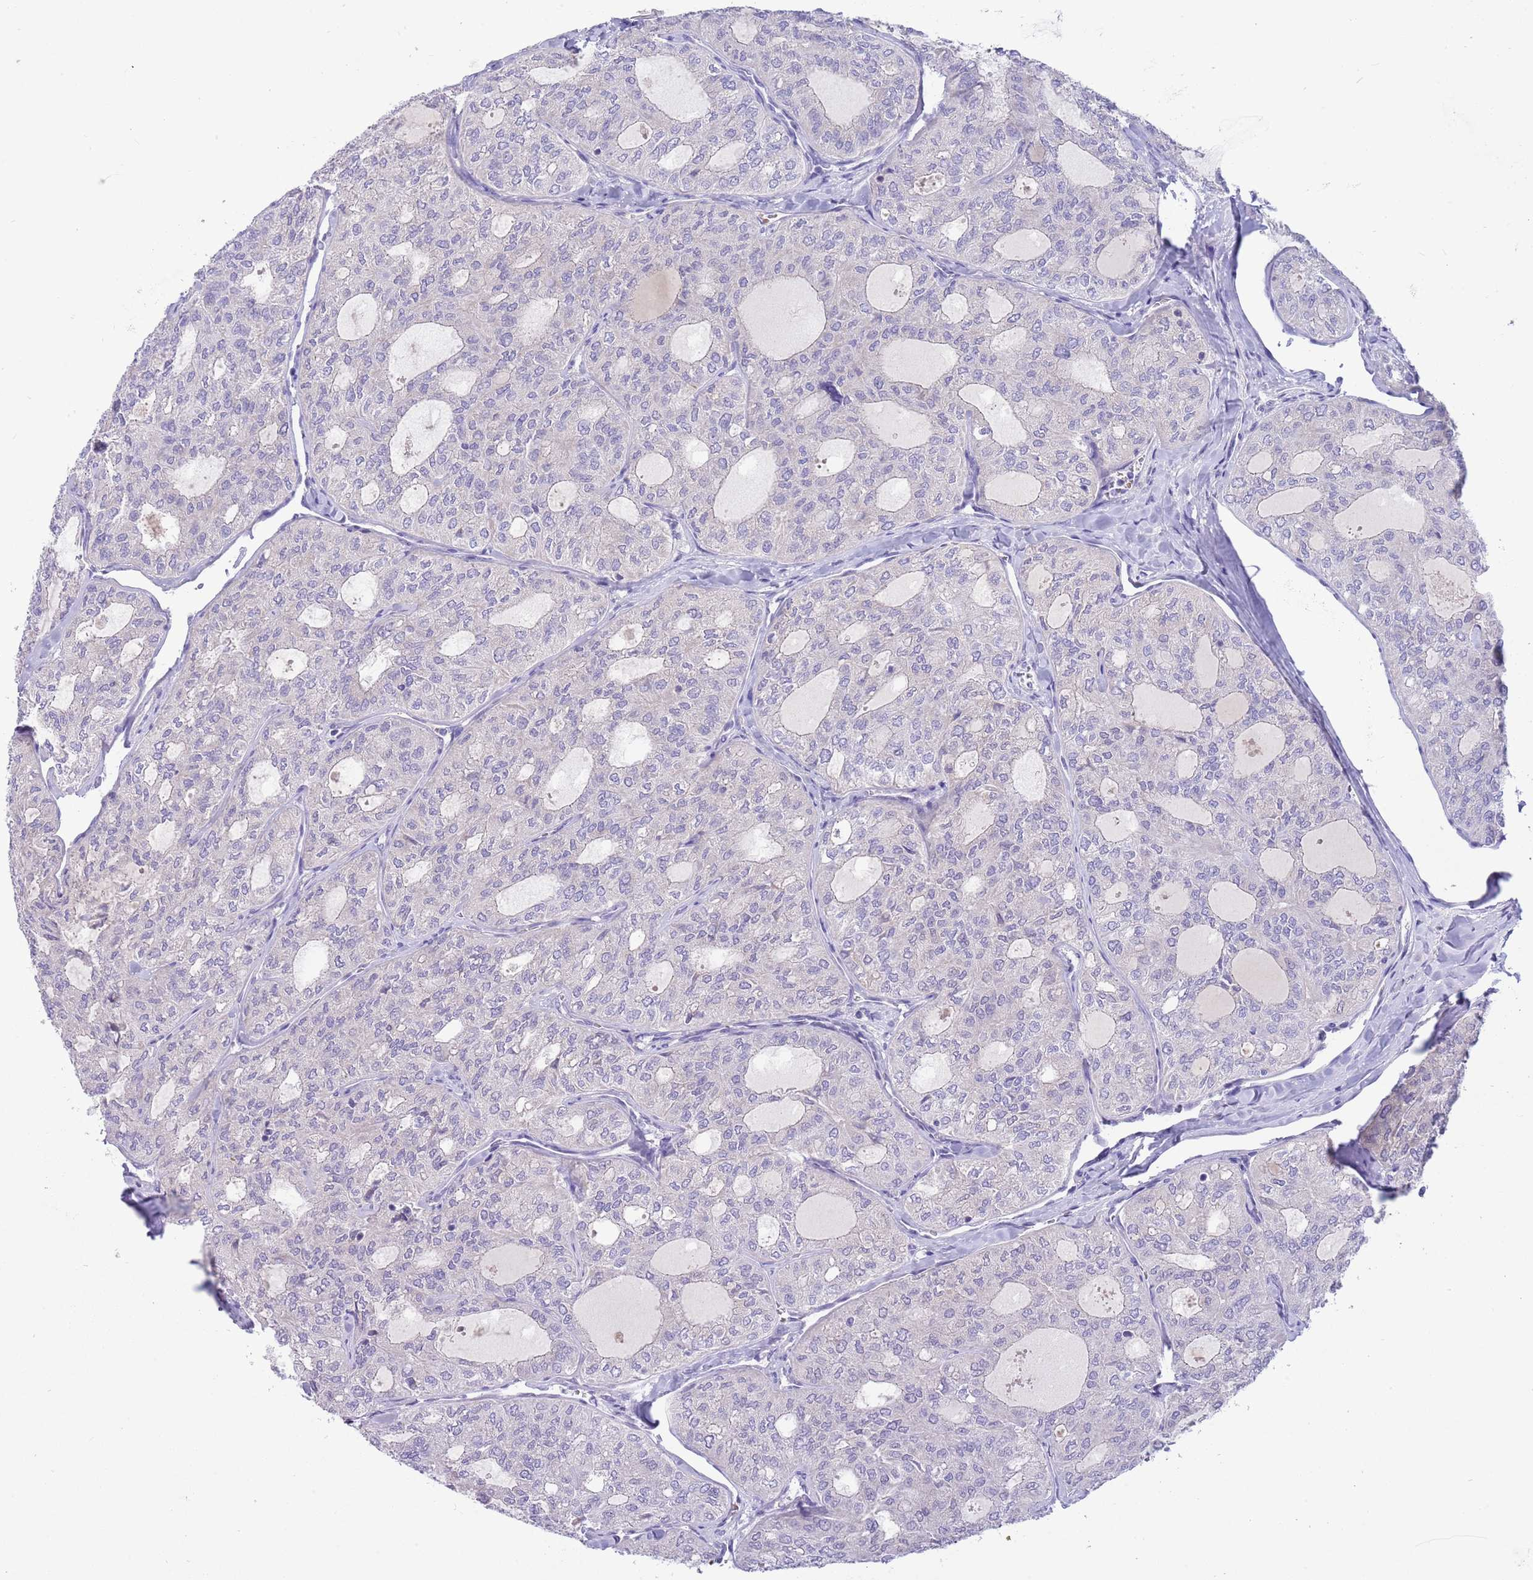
{"staining": {"intensity": "negative", "quantity": "none", "location": "none"}, "tissue": "thyroid cancer", "cell_type": "Tumor cells", "image_type": "cancer", "snomed": [{"axis": "morphology", "description": "Follicular adenoma carcinoma, NOS"}, {"axis": "topography", "description": "Thyroid gland"}], "caption": "Immunohistochemical staining of human follicular adenoma carcinoma (thyroid) shows no significant staining in tumor cells.", "gene": "DDHD1", "patient": {"sex": "male", "age": 75}}